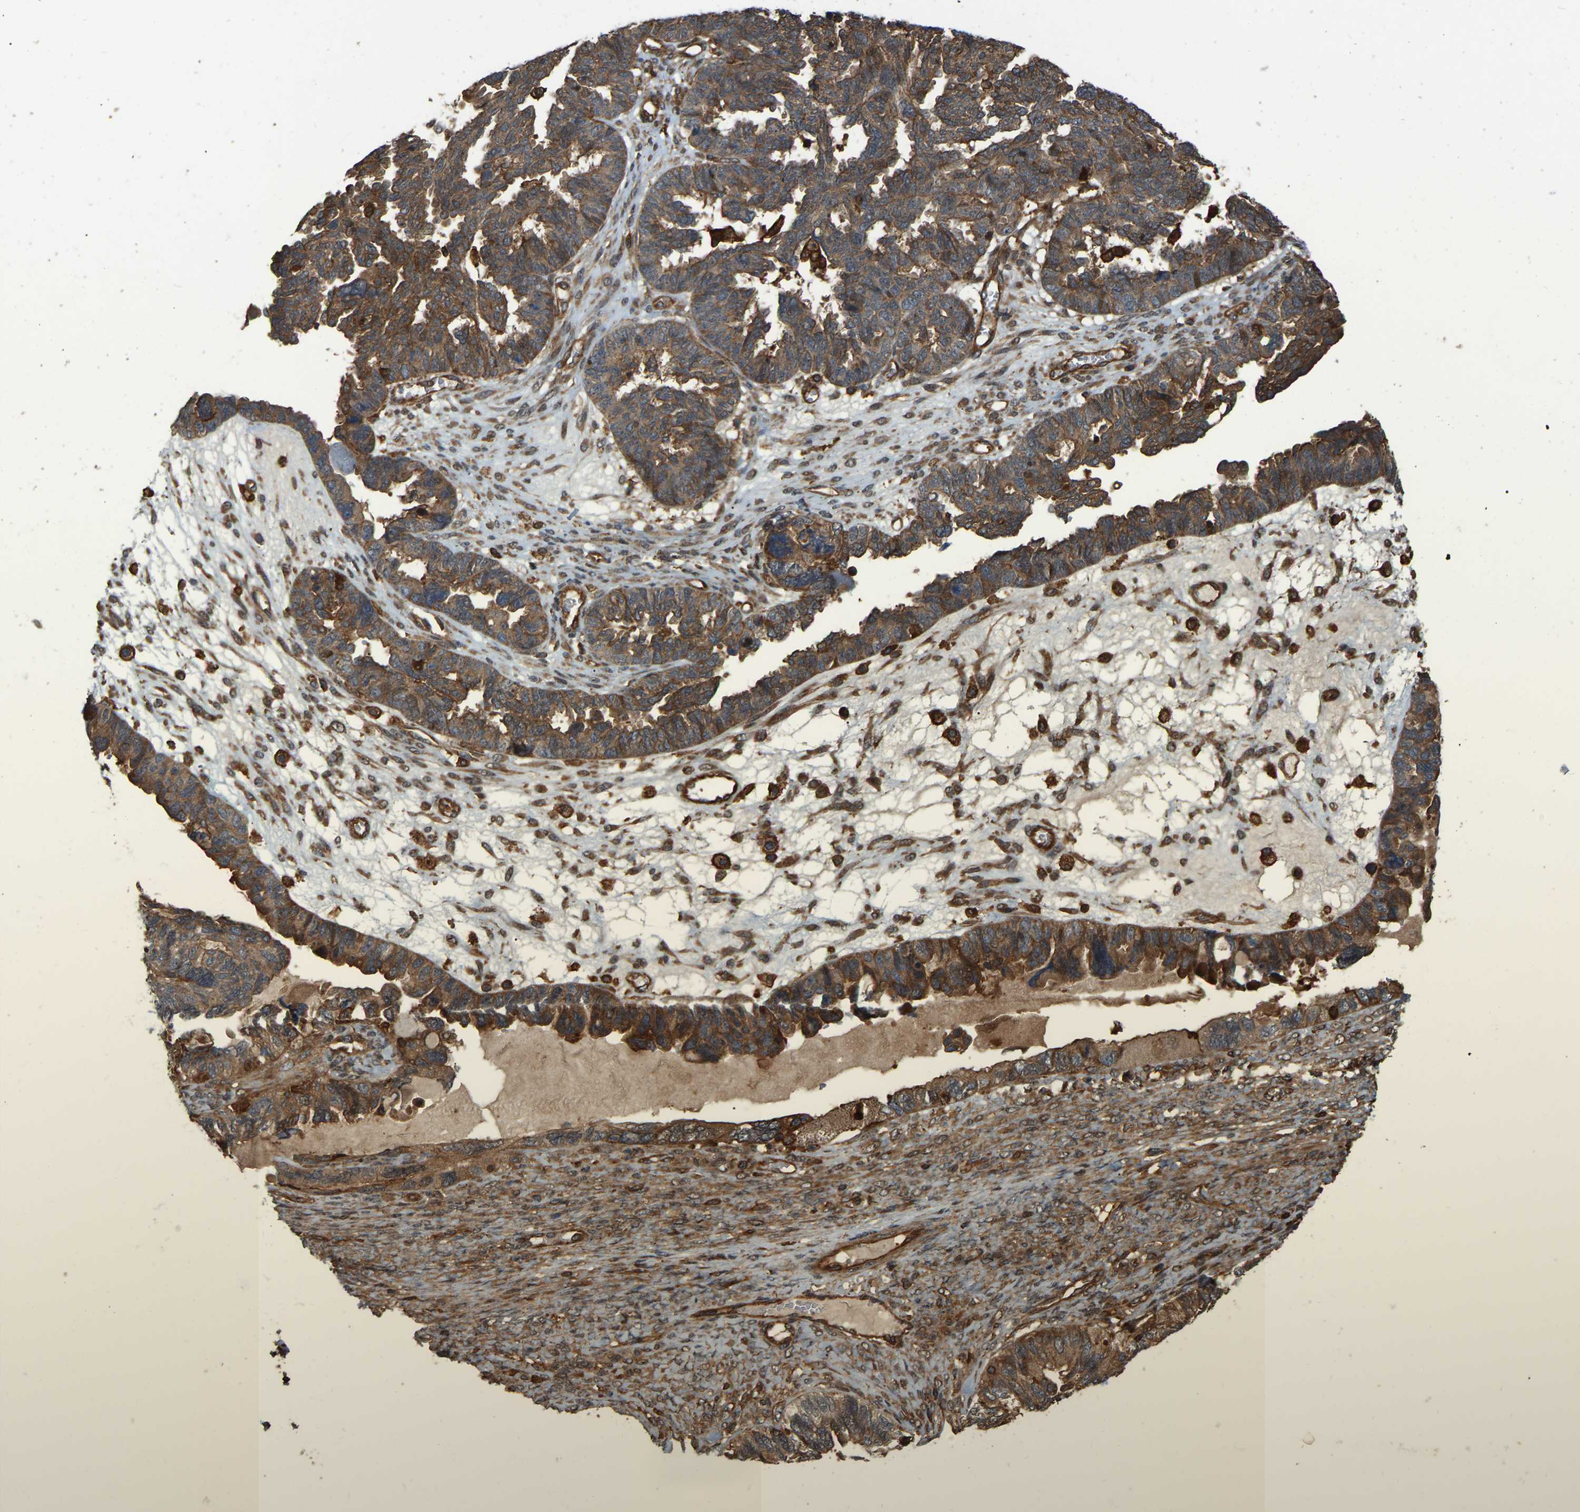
{"staining": {"intensity": "moderate", "quantity": ">75%", "location": "cytoplasmic/membranous"}, "tissue": "ovarian cancer", "cell_type": "Tumor cells", "image_type": "cancer", "snomed": [{"axis": "morphology", "description": "Cystadenocarcinoma, serous, NOS"}, {"axis": "topography", "description": "Ovary"}], "caption": "Immunohistochemical staining of serous cystadenocarcinoma (ovarian) demonstrates moderate cytoplasmic/membranous protein expression in about >75% of tumor cells.", "gene": "SAMD9L", "patient": {"sex": "female", "age": 79}}